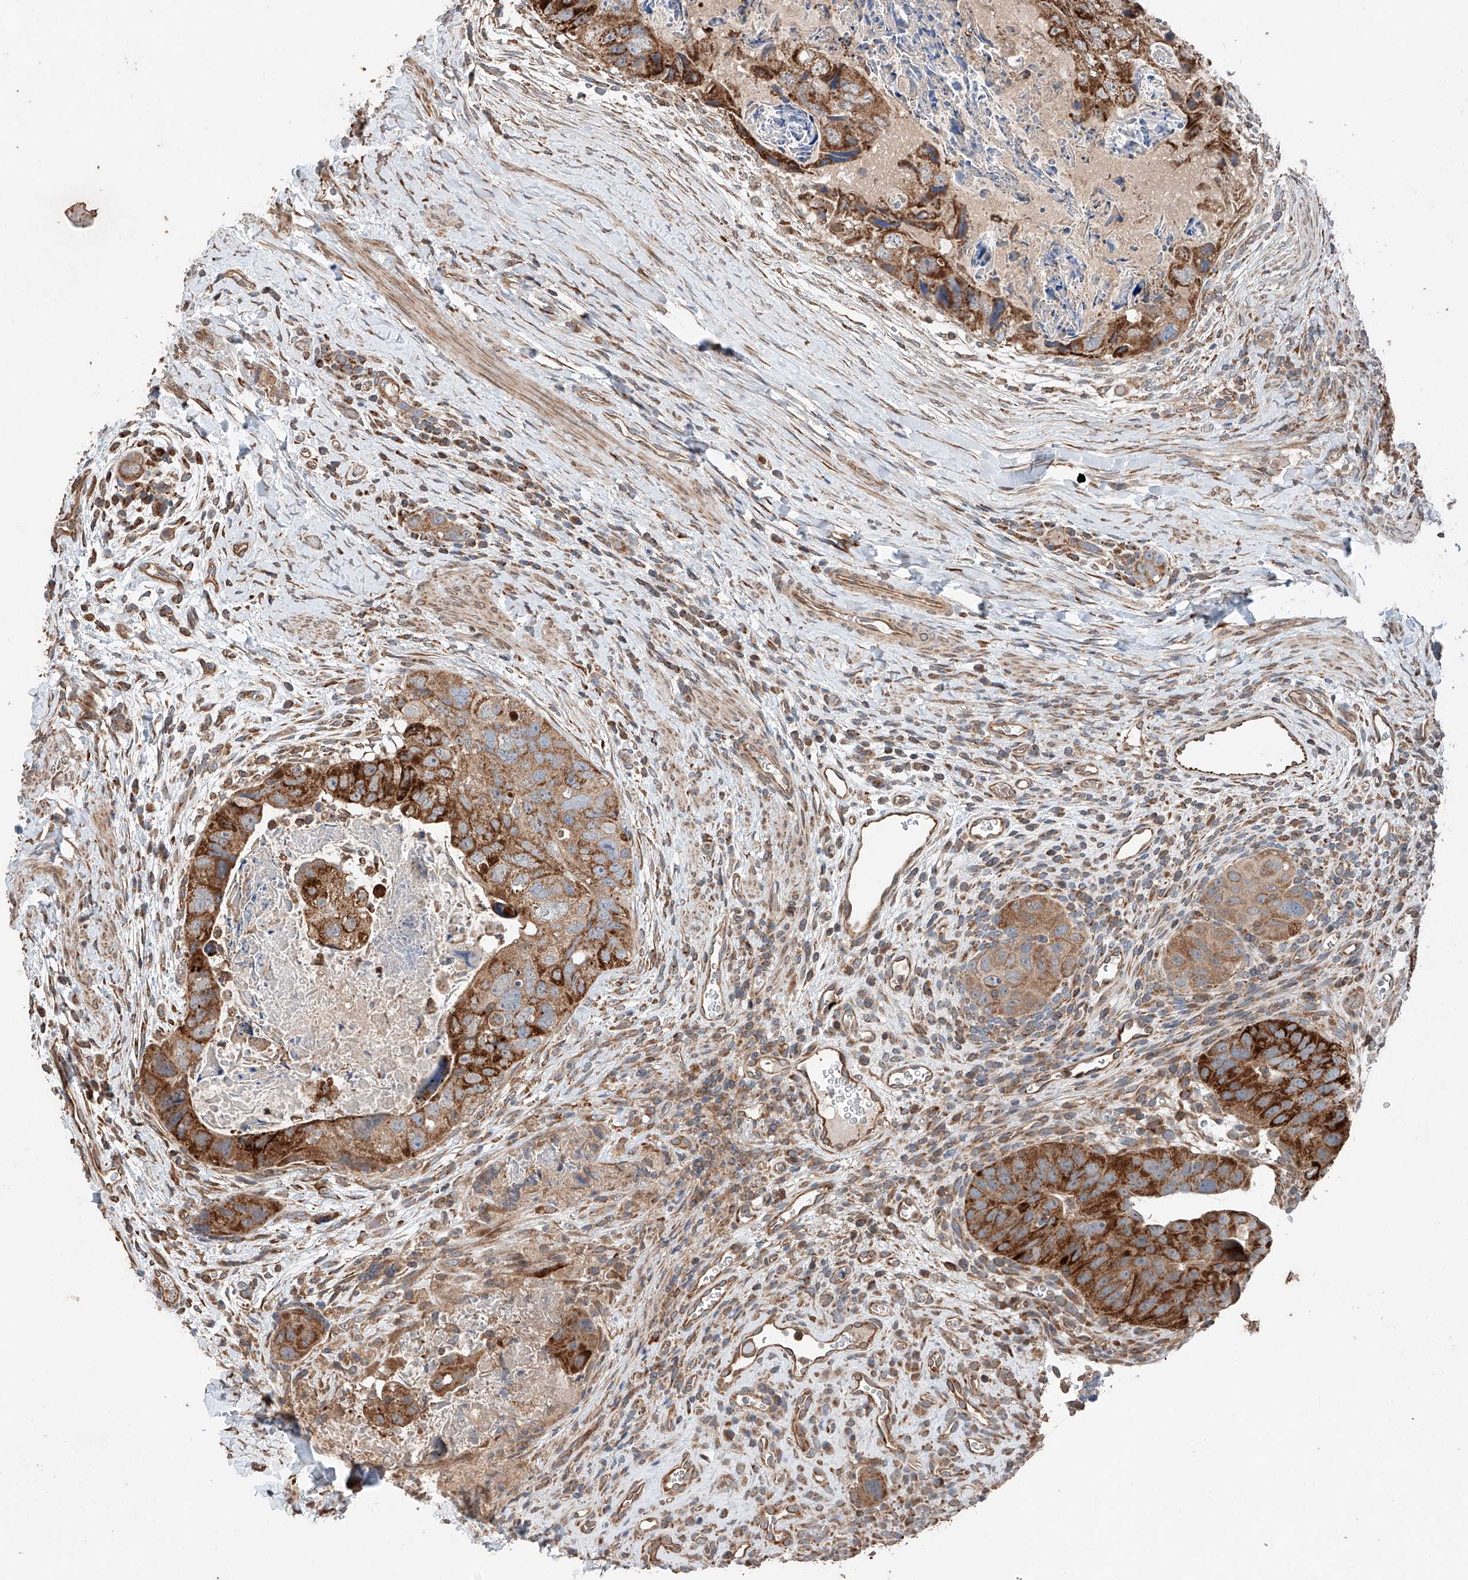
{"staining": {"intensity": "strong", "quantity": ">75%", "location": "cytoplasmic/membranous"}, "tissue": "colorectal cancer", "cell_type": "Tumor cells", "image_type": "cancer", "snomed": [{"axis": "morphology", "description": "Adenocarcinoma, NOS"}, {"axis": "topography", "description": "Rectum"}], "caption": "Brown immunohistochemical staining in colorectal cancer (adenocarcinoma) displays strong cytoplasmic/membranous expression in about >75% of tumor cells. The staining was performed using DAB (3,3'-diaminobenzidine), with brown indicating positive protein expression. Nuclei are stained blue with hematoxylin.", "gene": "AP4B1", "patient": {"sex": "male", "age": 59}}